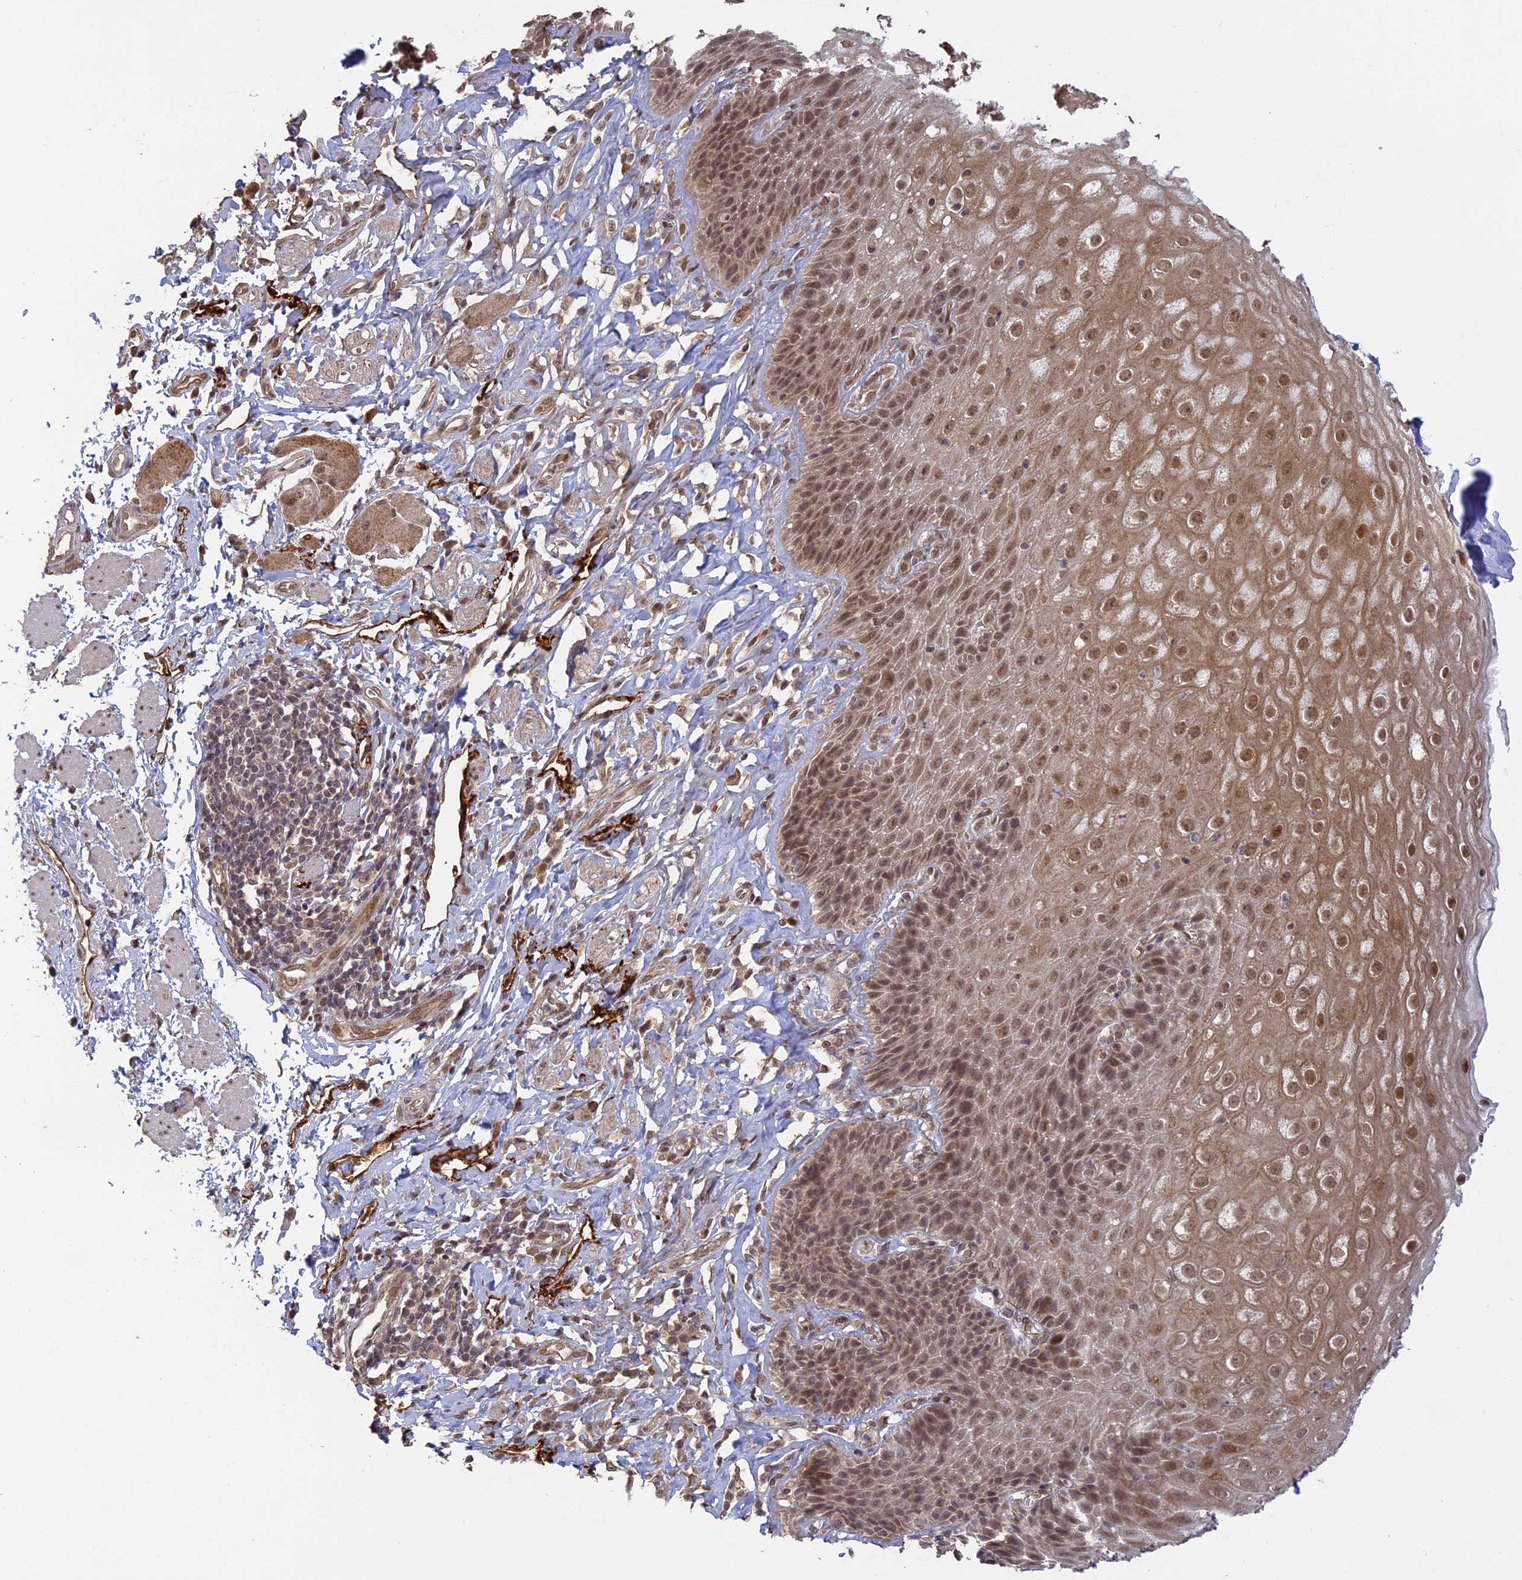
{"staining": {"intensity": "moderate", "quantity": ">75%", "location": "cytoplasmic/membranous,nuclear"}, "tissue": "esophagus", "cell_type": "Squamous epithelial cells", "image_type": "normal", "snomed": [{"axis": "morphology", "description": "Normal tissue, NOS"}, {"axis": "topography", "description": "Esophagus"}], "caption": "Approximately >75% of squamous epithelial cells in unremarkable human esophagus display moderate cytoplasmic/membranous,nuclear protein expression as visualized by brown immunohistochemical staining.", "gene": "PKIG", "patient": {"sex": "female", "age": 61}}